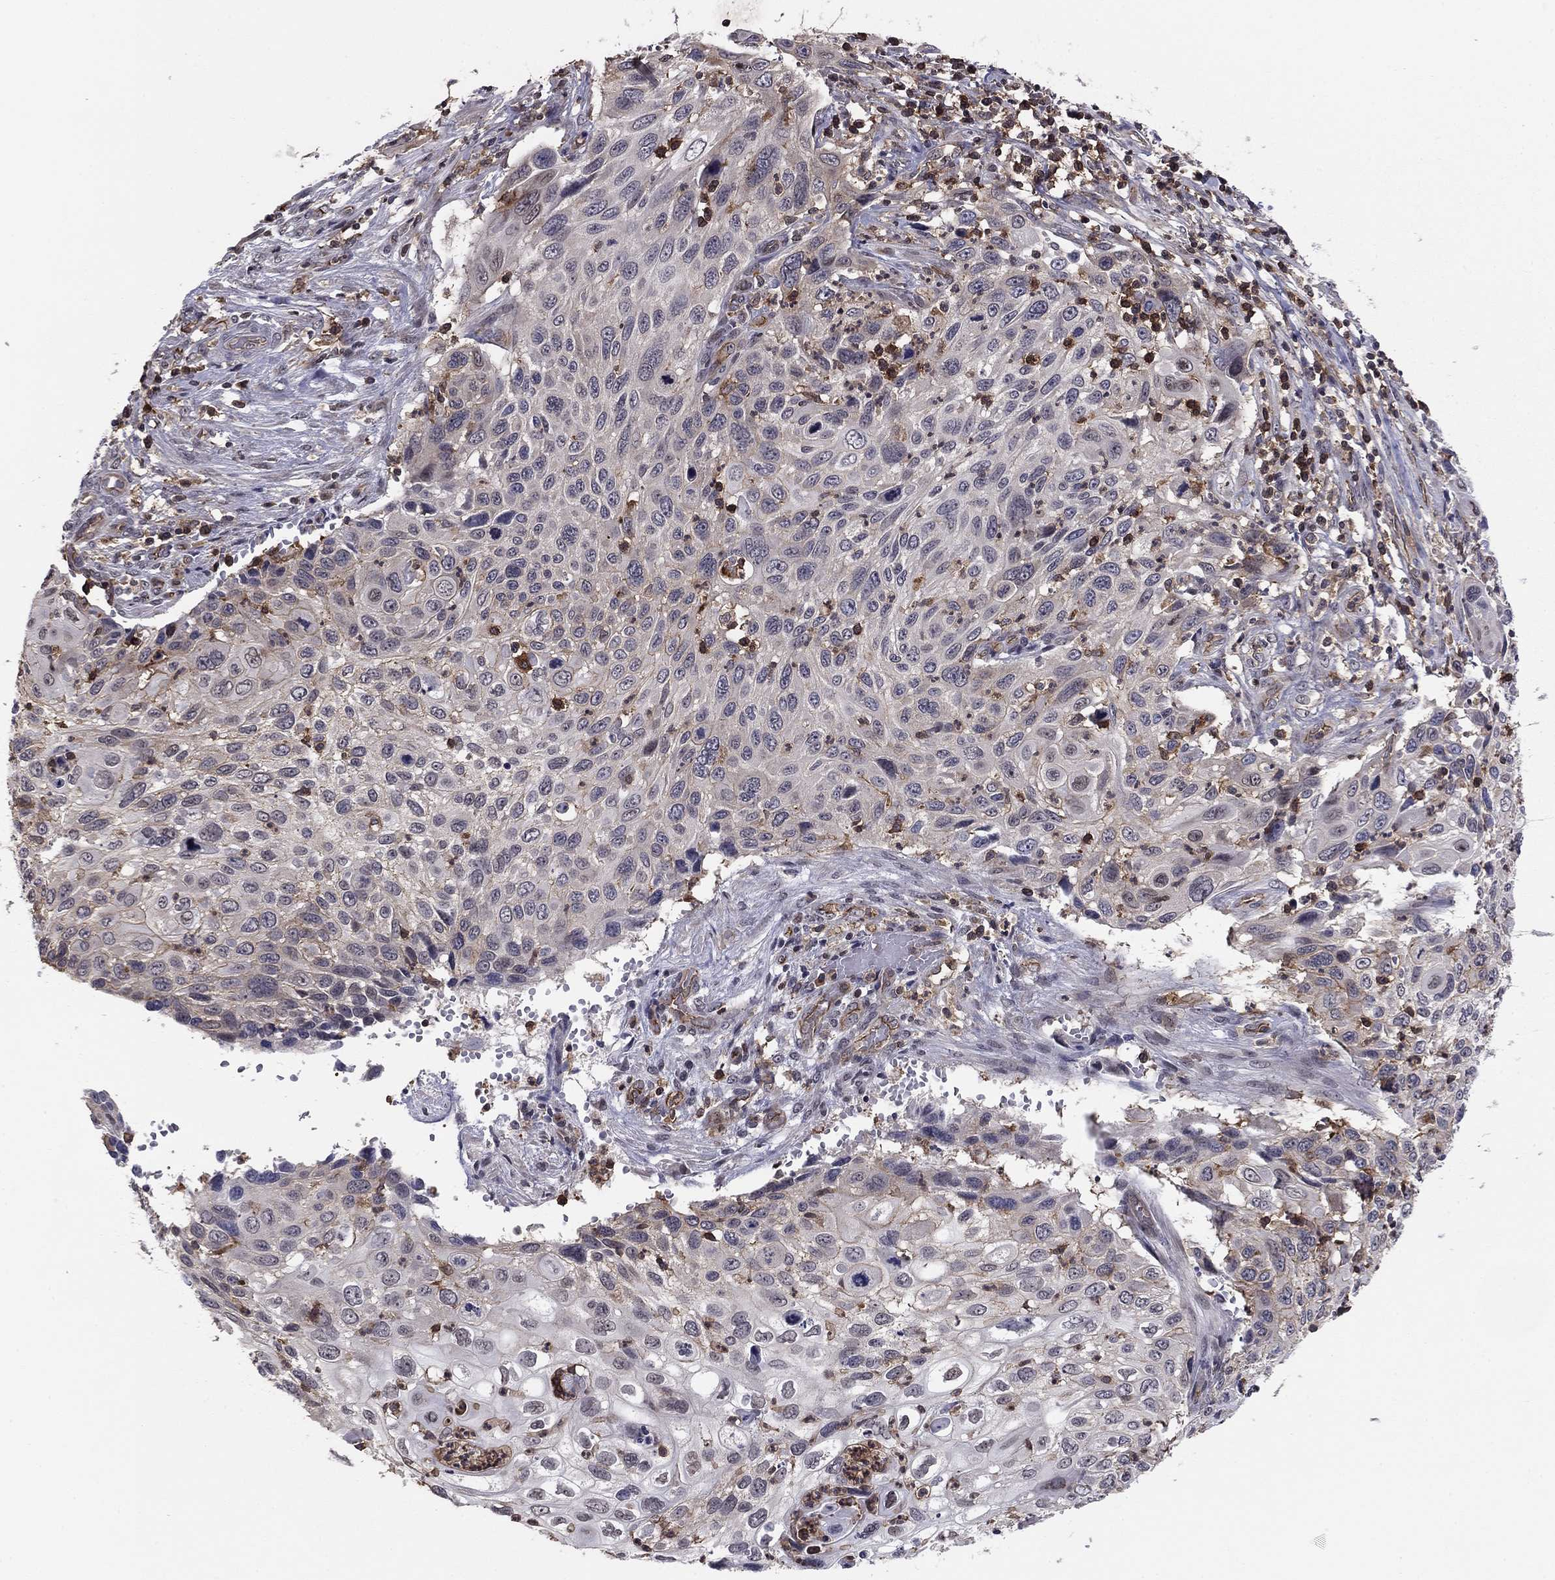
{"staining": {"intensity": "negative", "quantity": "none", "location": "none"}, "tissue": "cervical cancer", "cell_type": "Tumor cells", "image_type": "cancer", "snomed": [{"axis": "morphology", "description": "Squamous cell carcinoma, NOS"}, {"axis": "topography", "description": "Cervix"}], "caption": "DAB immunohistochemical staining of squamous cell carcinoma (cervical) shows no significant staining in tumor cells. (DAB immunohistochemistry (IHC) with hematoxylin counter stain).", "gene": "PLCB2", "patient": {"sex": "female", "age": 70}}